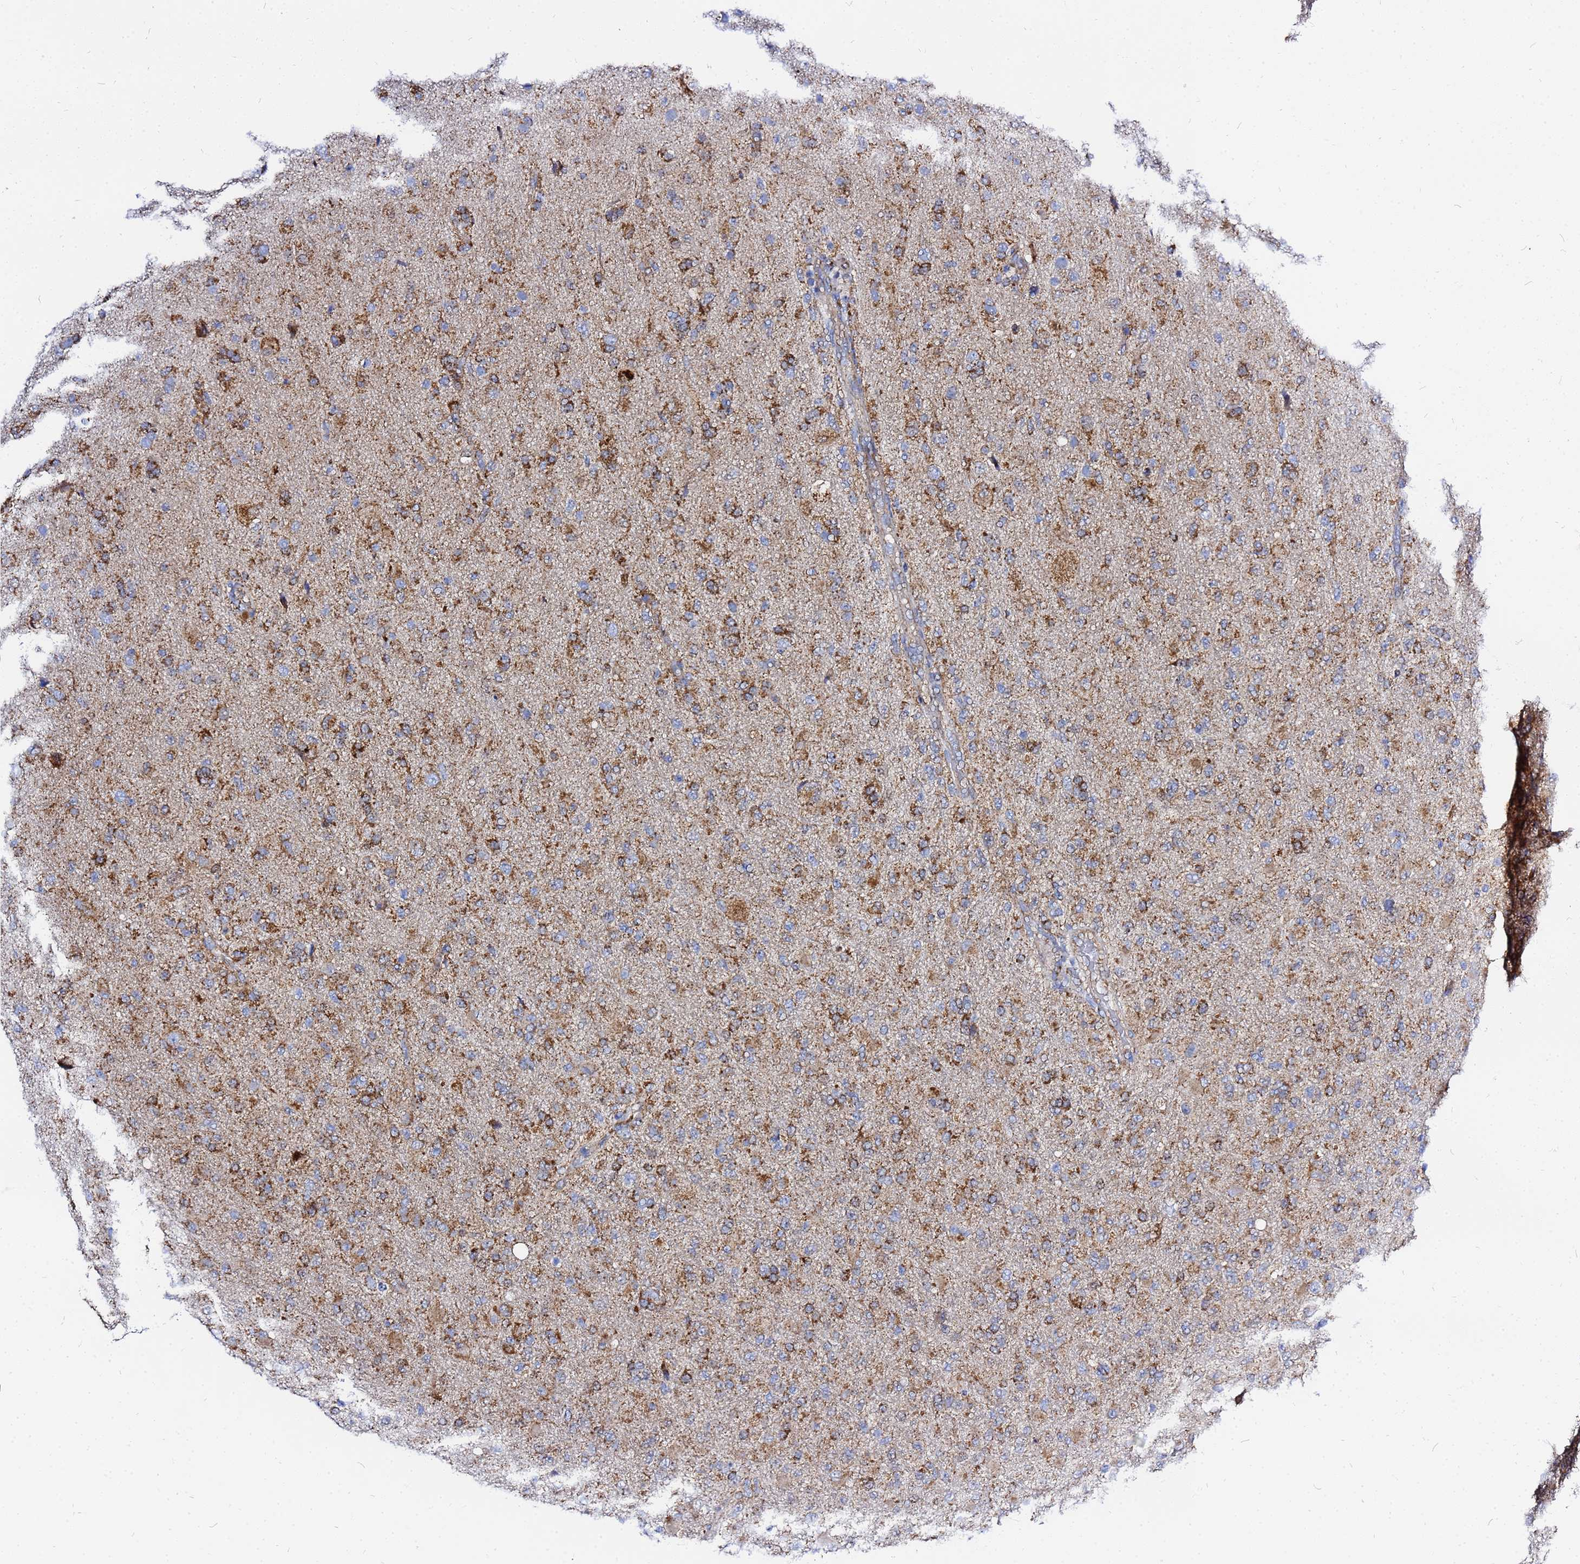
{"staining": {"intensity": "moderate", "quantity": ">75%", "location": "cytoplasmic/membranous"}, "tissue": "glioma", "cell_type": "Tumor cells", "image_type": "cancer", "snomed": [{"axis": "morphology", "description": "Glioma, malignant, Low grade"}, {"axis": "topography", "description": "Brain"}], "caption": "Immunohistochemistry histopathology image of neoplastic tissue: glioma stained using immunohistochemistry (IHC) reveals medium levels of moderate protein expression localized specifically in the cytoplasmic/membranous of tumor cells, appearing as a cytoplasmic/membranous brown color.", "gene": "FAHD2A", "patient": {"sex": "male", "age": 65}}